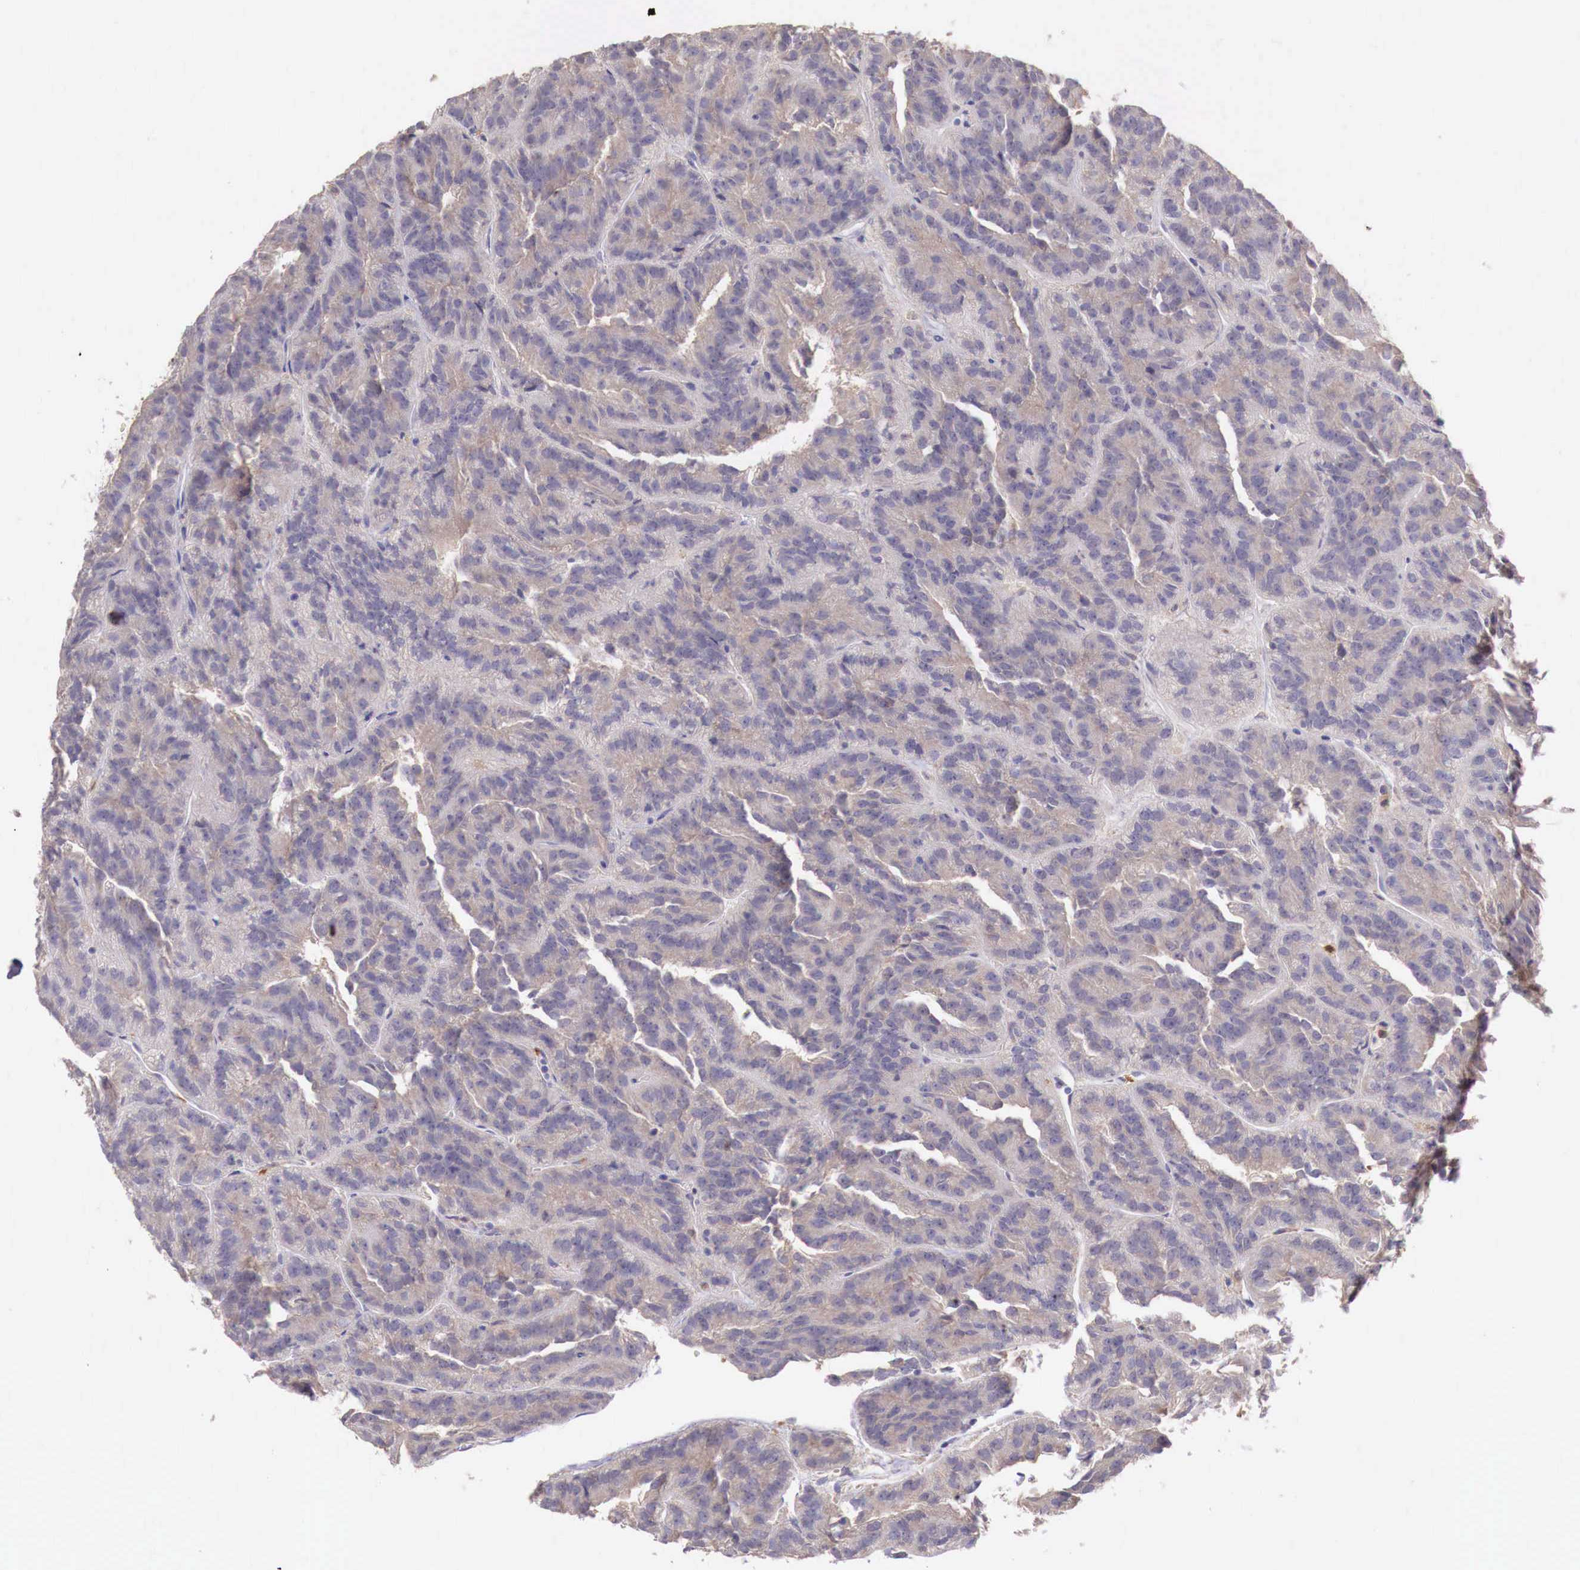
{"staining": {"intensity": "weak", "quantity": ">75%", "location": "cytoplasmic/membranous"}, "tissue": "renal cancer", "cell_type": "Tumor cells", "image_type": "cancer", "snomed": [{"axis": "morphology", "description": "Adenocarcinoma, NOS"}, {"axis": "topography", "description": "Kidney"}], "caption": "Adenocarcinoma (renal) stained with a brown dye demonstrates weak cytoplasmic/membranous positive staining in about >75% of tumor cells.", "gene": "GAB2", "patient": {"sex": "male", "age": 46}}